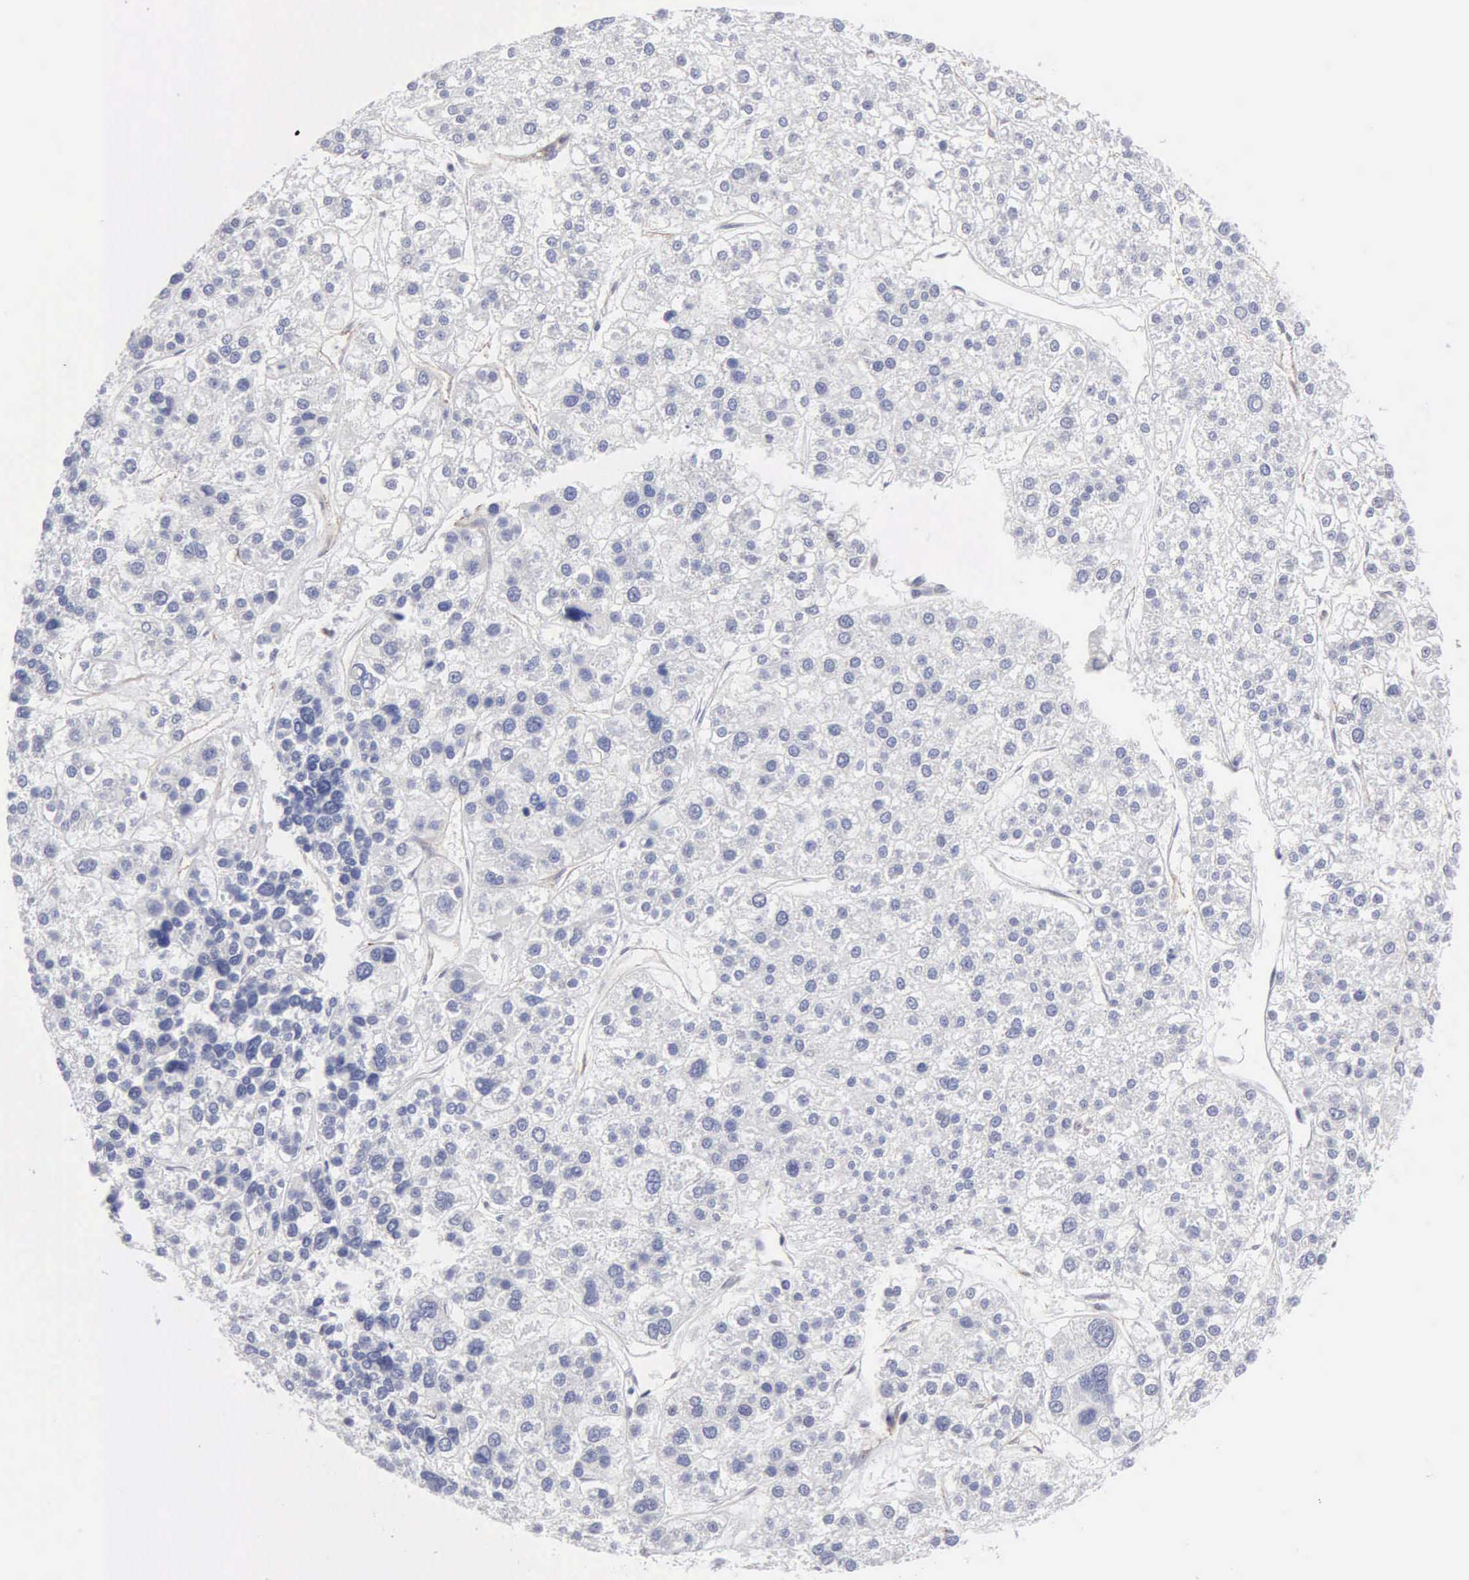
{"staining": {"intensity": "negative", "quantity": "none", "location": "none"}, "tissue": "liver cancer", "cell_type": "Tumor cells", "image_type": "cancer", "snomed": [{"axis": "morphology", "description": "Carcinoma, Hepatocellular, NOS"}, {"axis": "topography", "description": "Liver"}], "caption": "Protein analysis of liver cancer exhibits no significant staining in tumor cells.", "gene": "CCNG1", "patient": {"sex": "female", "age": 85}}